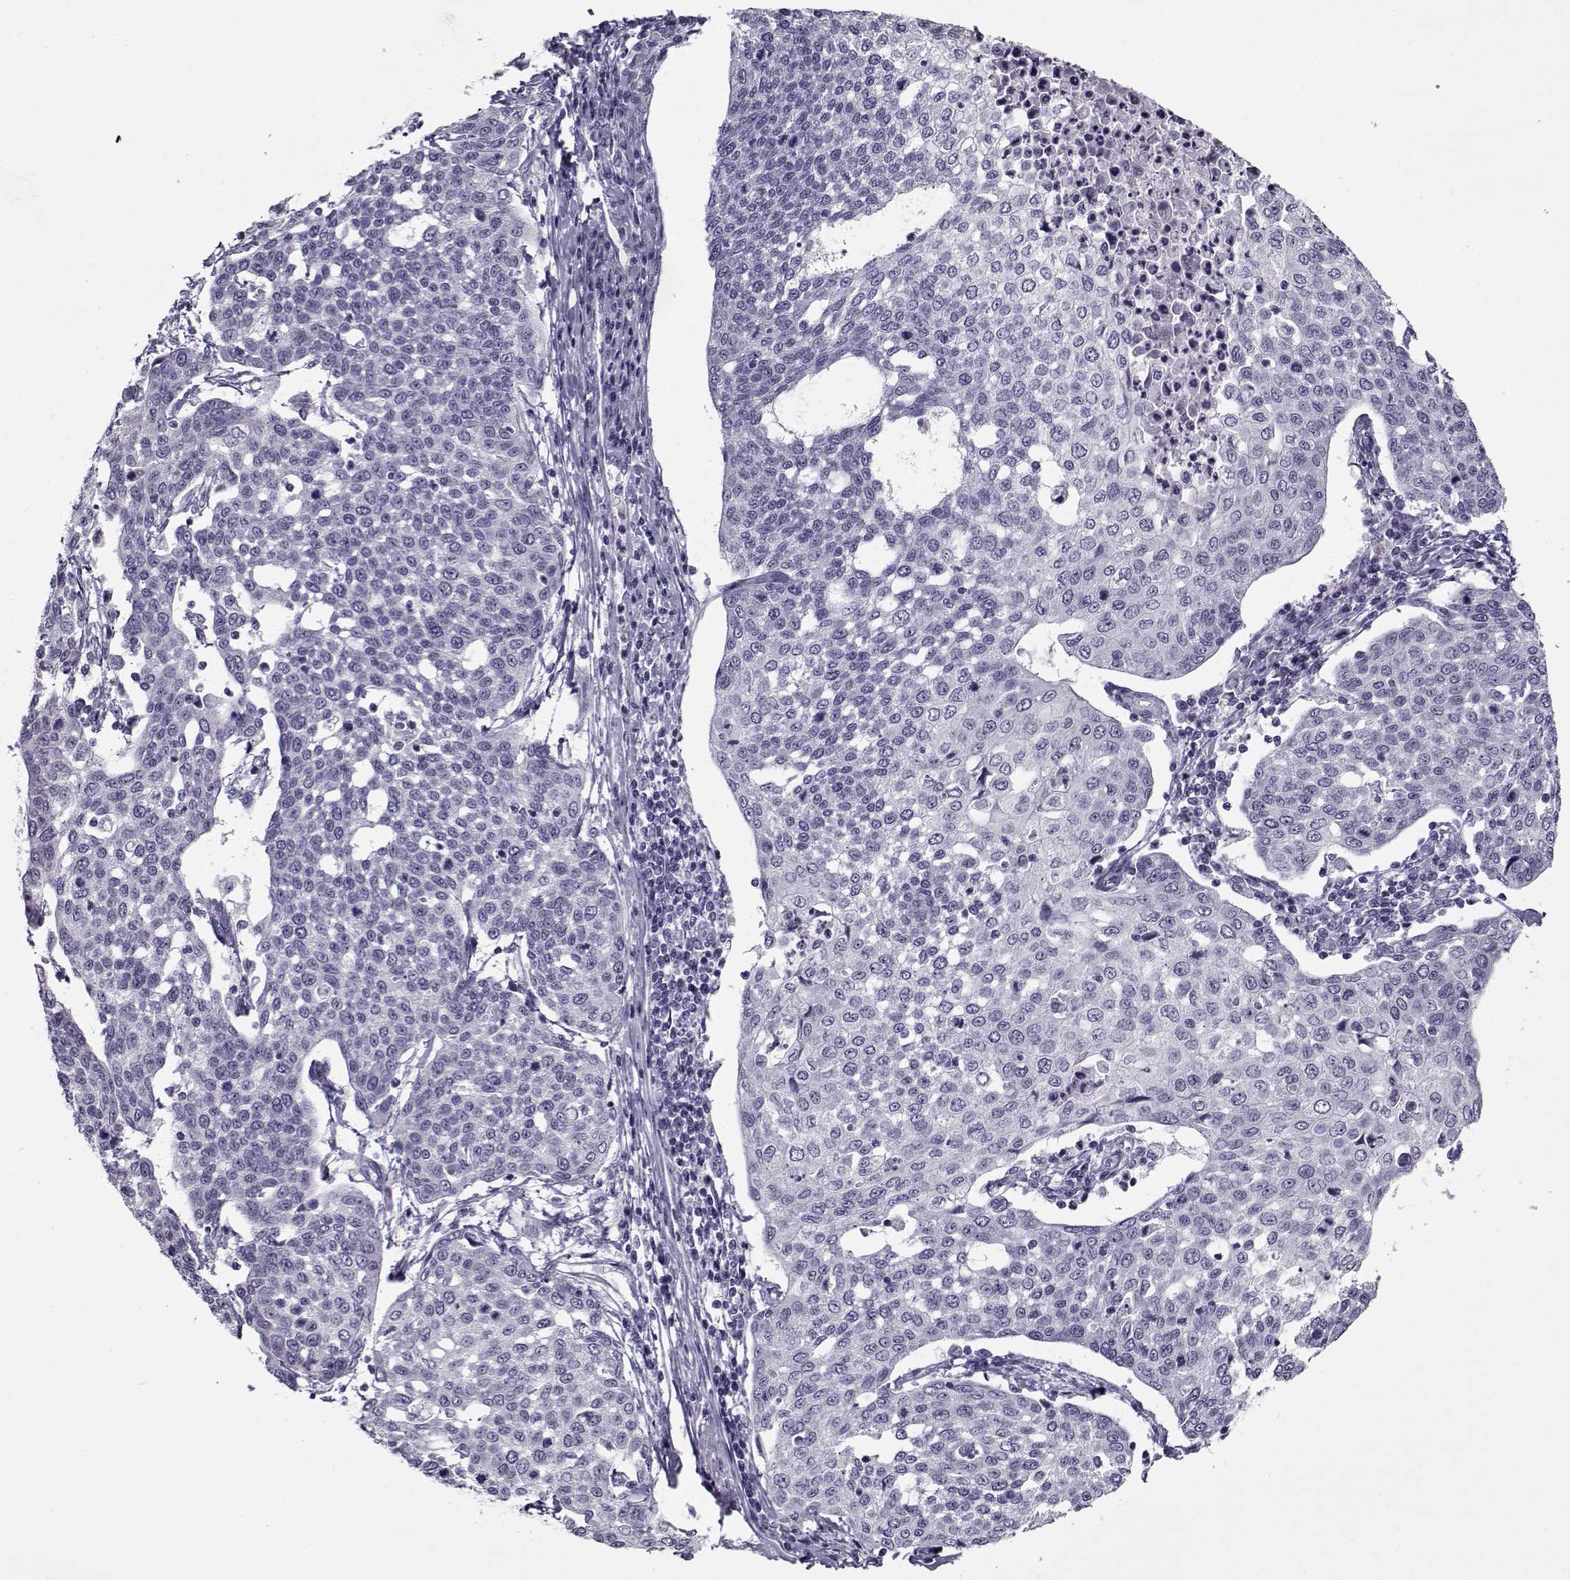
{"staining": {"intensity": "negative", "quantity": "none", "location": "none"}, "tissue": "cervical cancer", "cell_type": "Tumor cells", "image_type": "cancer", "snomed": [{"axis": "morphology", "description": "Squamous cell carcinoma, NOS"}, {"axis": "topography", "description": "Cervix"}], "caption": "There is no significant staining in tumor cells of squamous cell carcinoma (cervical). (Brightfield microscopy of DAB immunohistochemistry at high magnification).", "gene": "CIBAR1", "patient": {"sex": "female", "age": 34}}